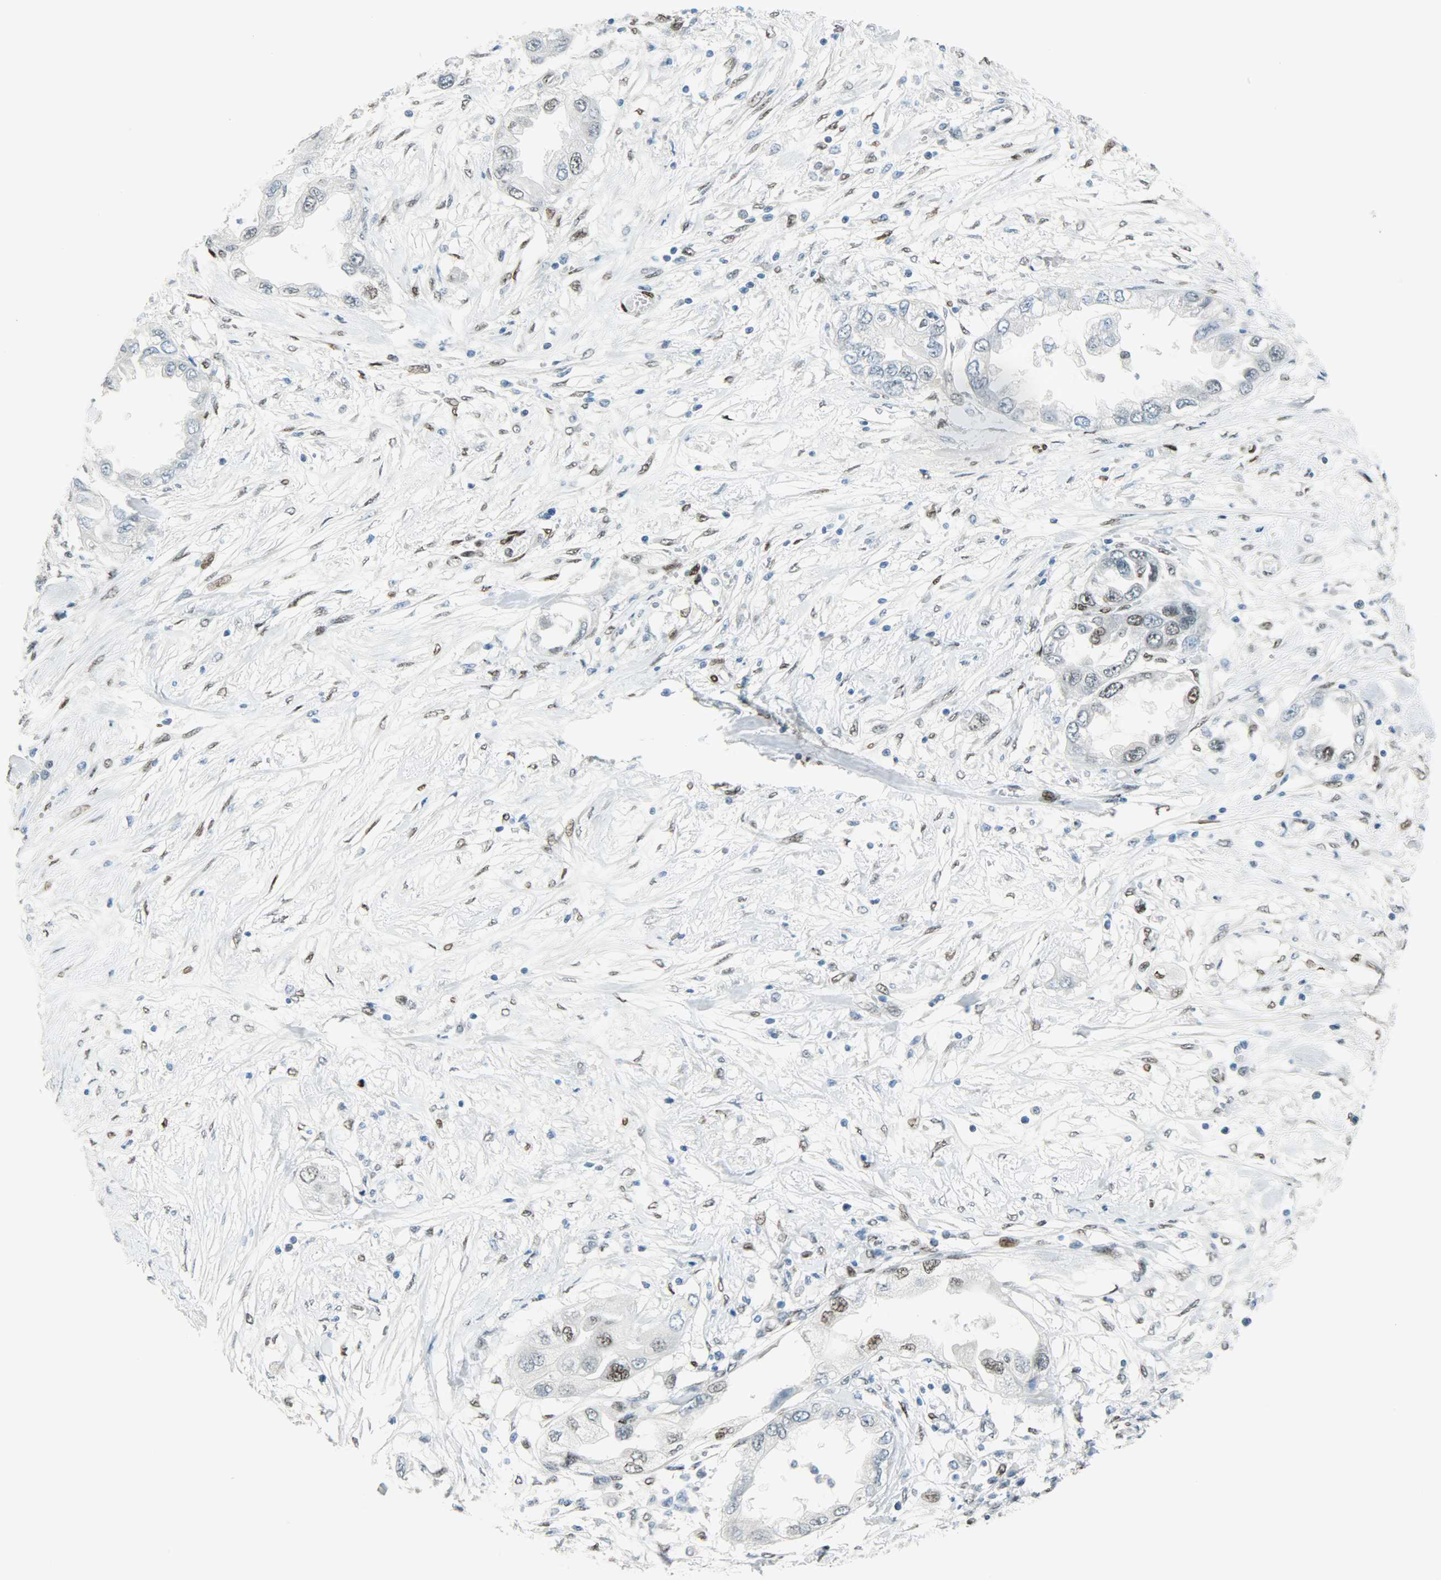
{"staining": {"intensity": "weak", "quantity": "<25%", "location": "nuclear"}, "tissue": "endometrial cancer", "cell_type": "Tumor cells", "image_type": "cancer", "snomed": [{"axis": "morphology", "description": "Adenocarcinoma, NOS"}, {"axis": "topography", "description": "Endometrium"}], "caption": "Human endometrial adenocarcinoma stained for a protein using IHC reveals no expression in tumor cells.", "gene": "JUNB", "patient": {"sex": "female", "age": 67}}